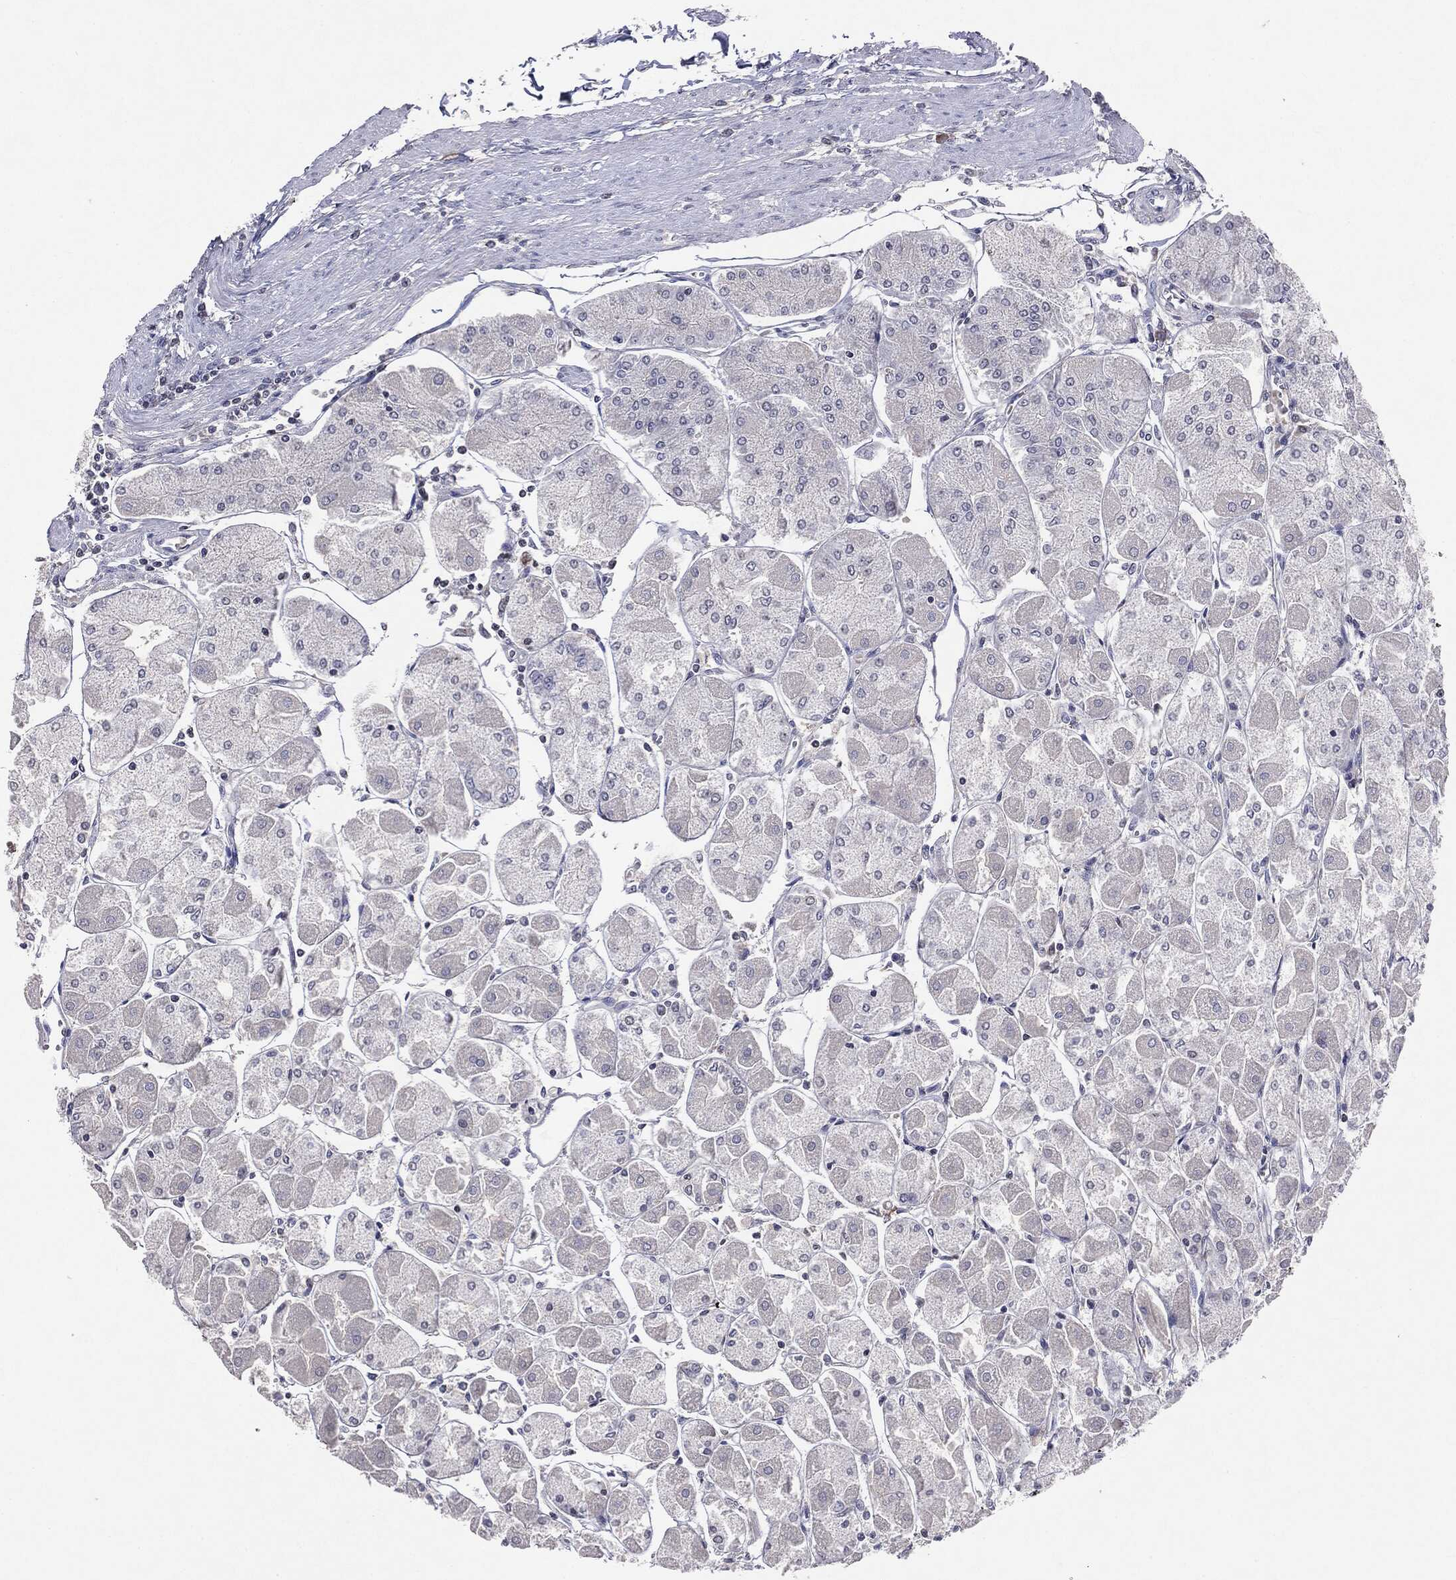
{"staining": {"intensity": "negative", "quantity": "none", "location": "none"}, "tissue": "stomach", "cell_type": "Glandular cells", "image_type": "normal", "snomed": [{"axis": "morphology", "description": "Normal tissue, NOS"}, {"axis": "topography", "description": "Stomach"}], "caption": "Glandular cells are negative for protein expression in normal human stomach. (DAB immunohistochemistry (IHC) with hematoxylin counter stain).", "gene": "KIF2C", "patient": {"sex": "male", "age": 70}}